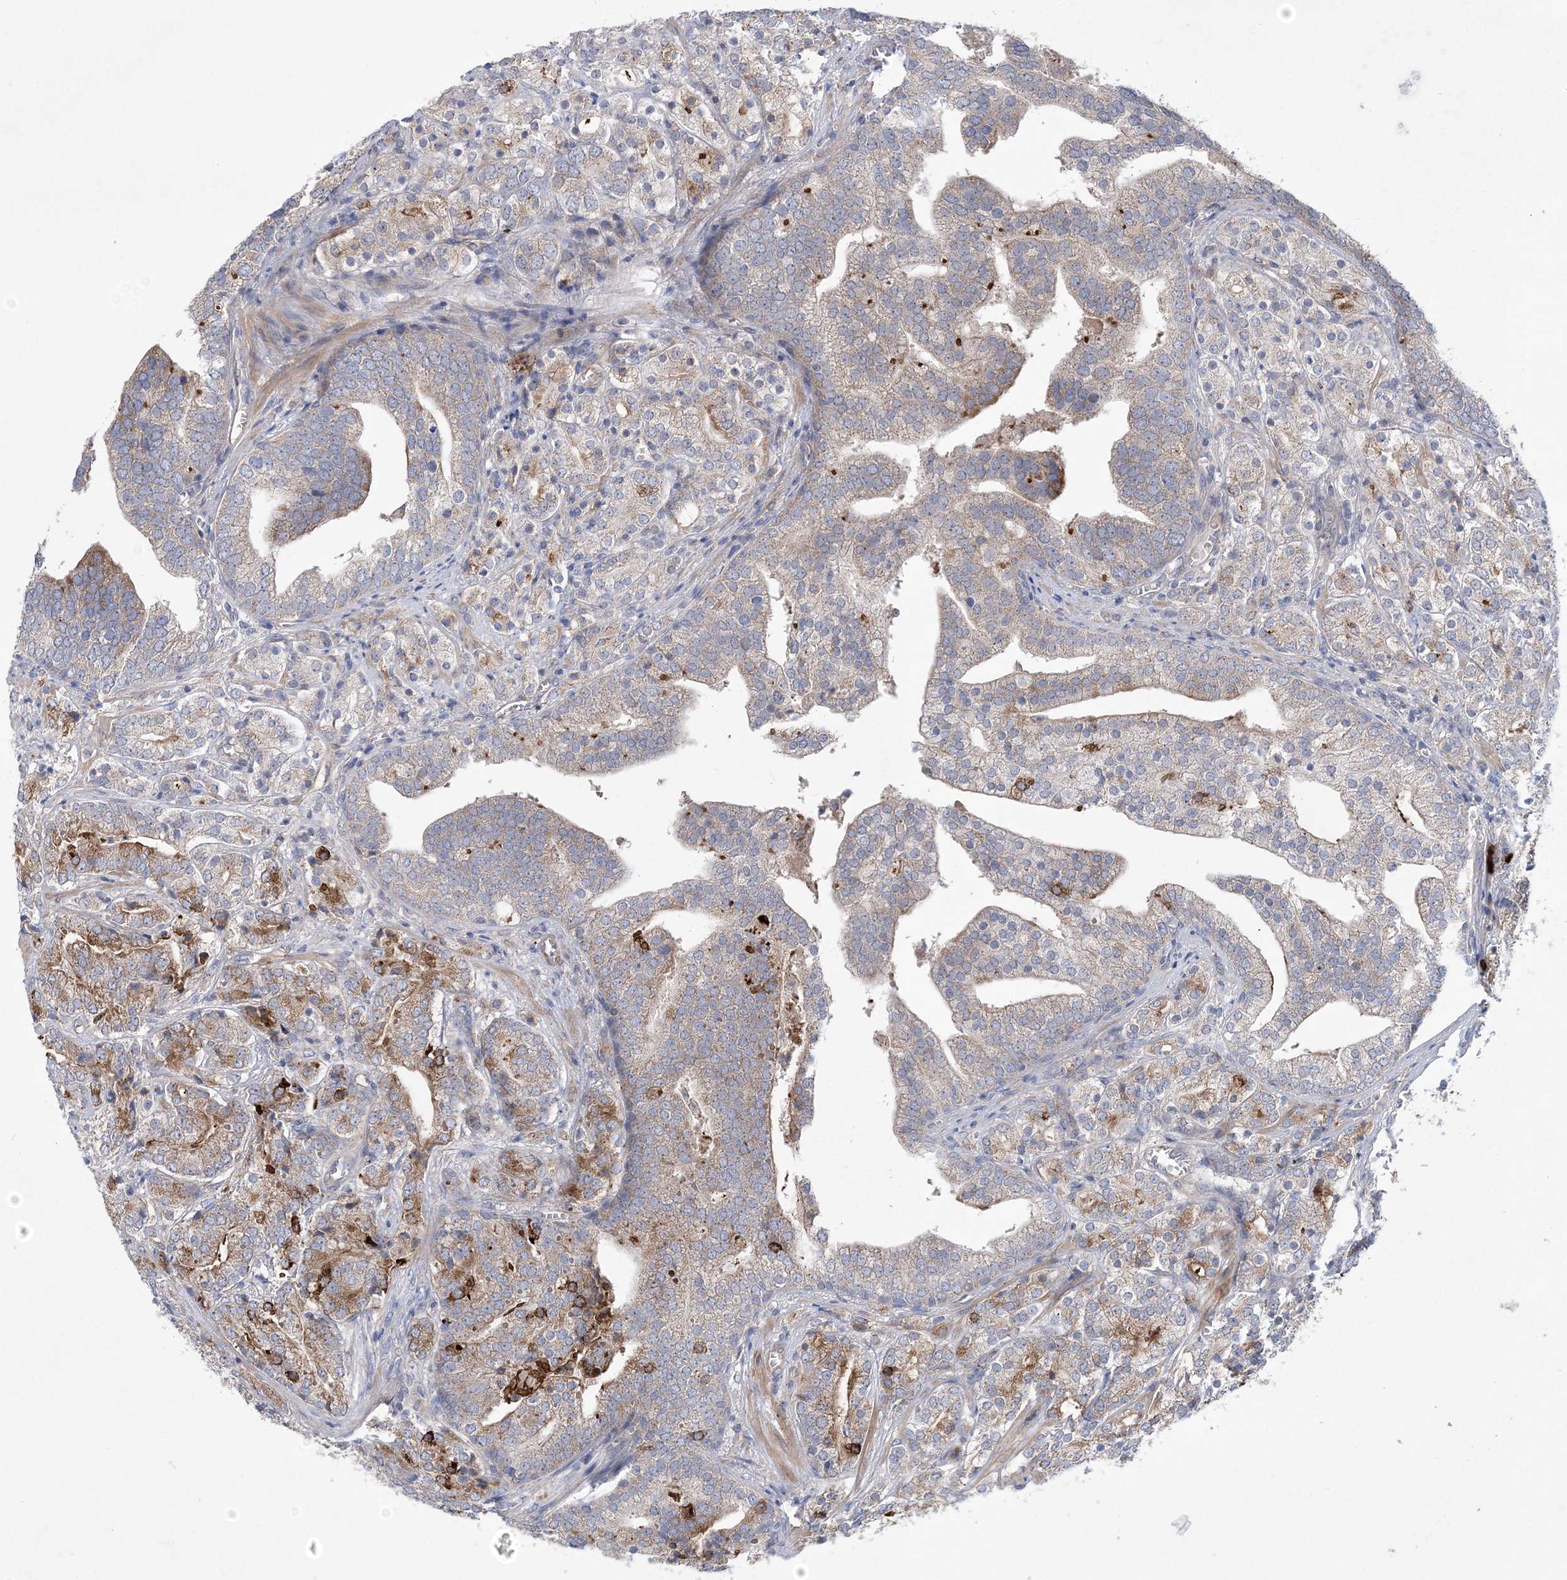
{"staining": {"intensity": "moderate", "quantity": "<25%", "location": "cytoplasmic/membranous"}, "tissue": "prostate cancer", "cell_type": "Tumor cells", "image_type": "cancer", "snomed": [{"axis": "morphology", "description": "Adenocarcinoma, High grade"}, {"axis": "topography", "description": "Prostate"}], "caption": "IHC image of prostate cancer (adenocarcinoma (high-grade)) stained for a protein (brown), which shows low levels of moderate cytoplasmic/membranous positivity in approximately <25% of tumor cells.", "gene": "MTRF1L", "patient": {"sex": "male", "age": 57}}